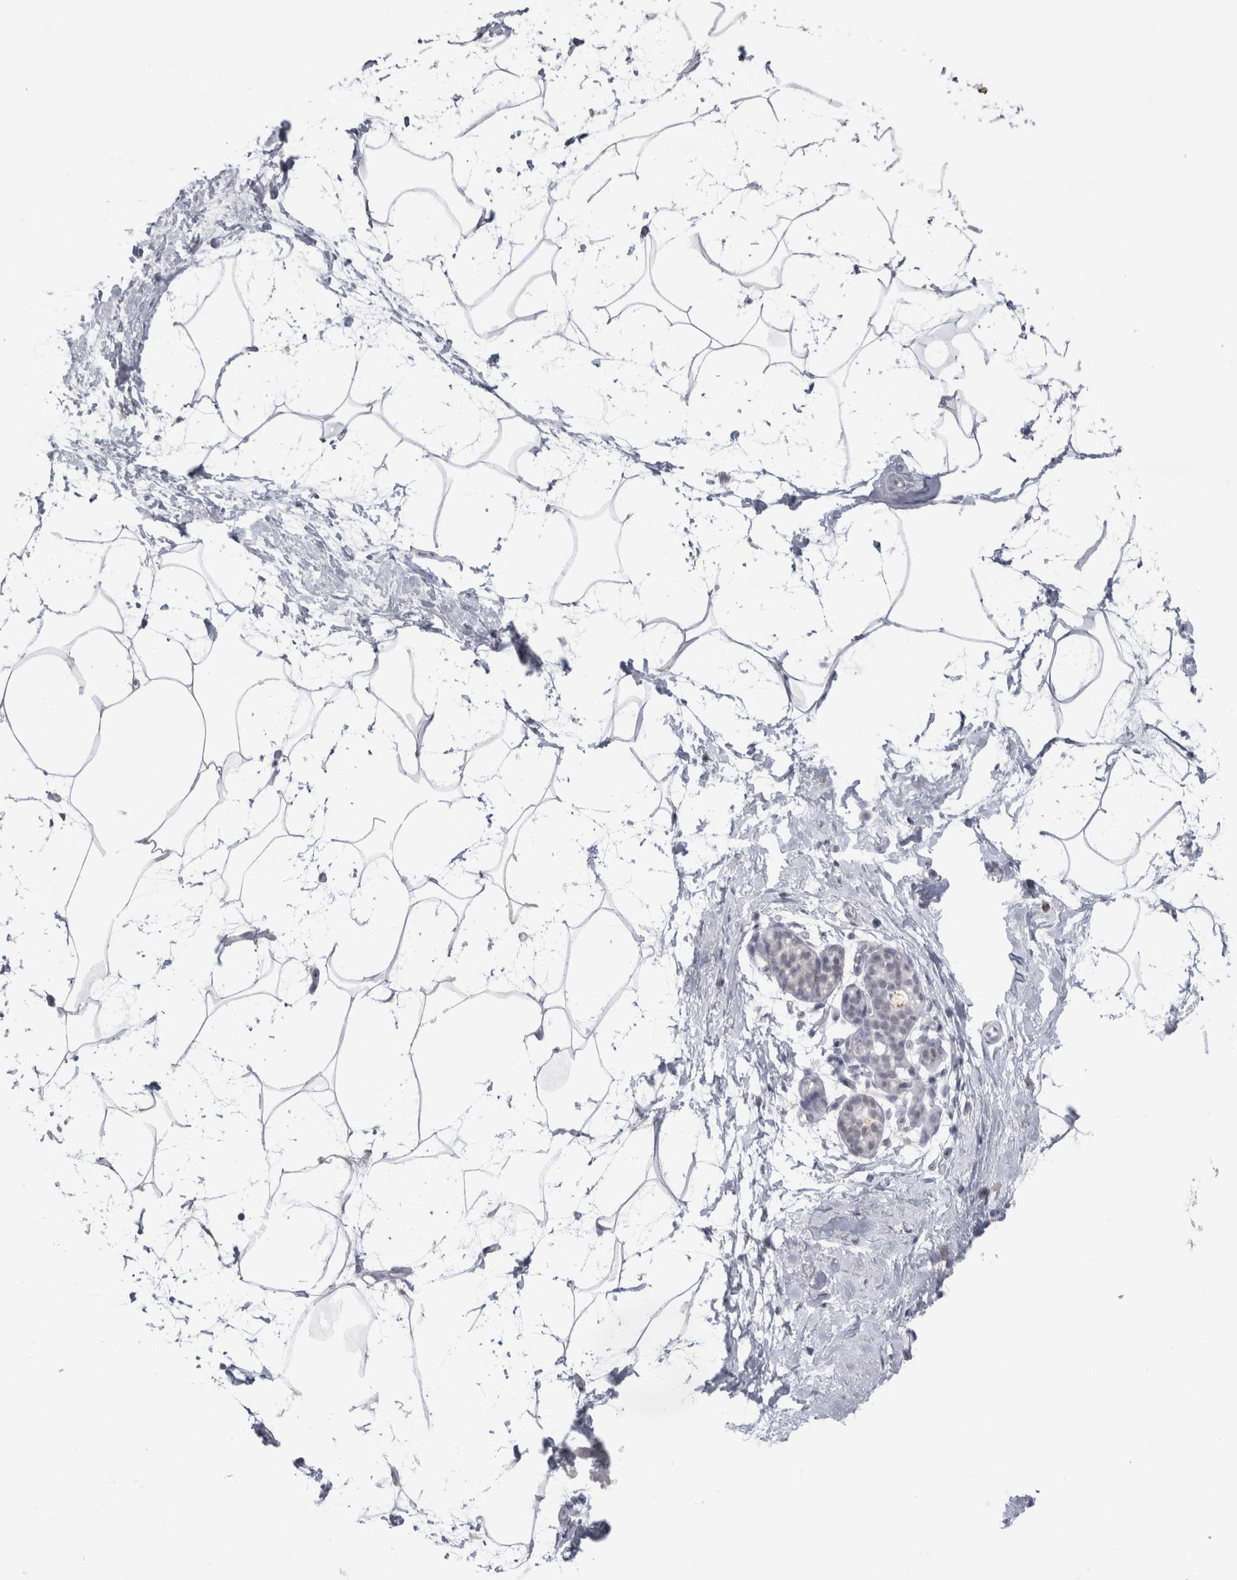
{"staining": {"intensity": "negative", "quantity": "none", "location": "none"}, "tissue": "breast", "cell_type": "Adipocytes", "image_type": "normal", "snomed": [{"axis": "morphology", "description": "Normal tissue, NOS"}, {"axis": "topography", "description": "Breast"}], "caption": "Breast stained for a protein using immunohistochemistry reveals no positivity adipocytes.", "gene": "CDH17", "patient": {"sex": "female", "age": 62}}